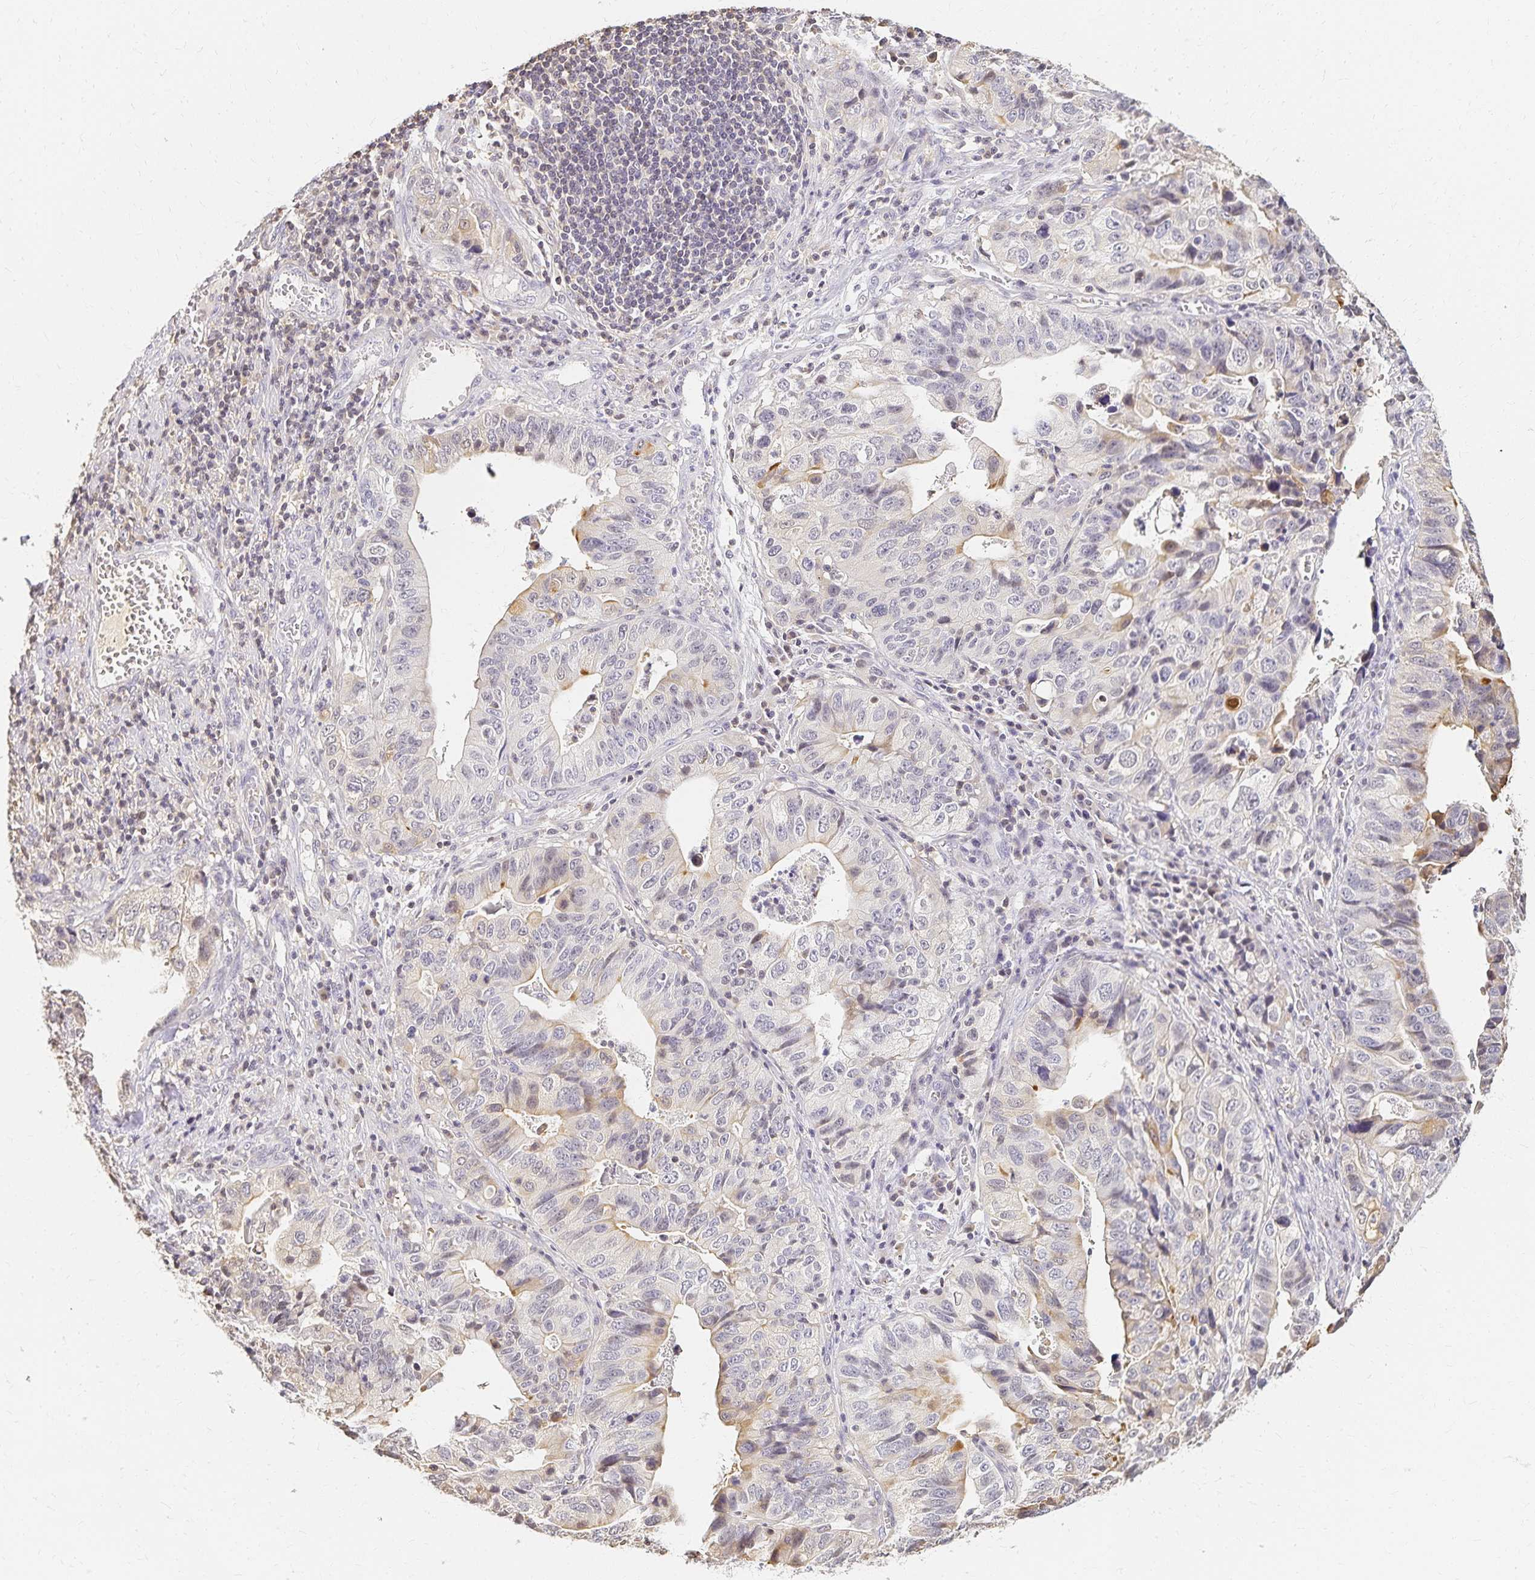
{"staining": {"intensity": "weak", "quantity": "<25%", "location": "cytoplasmic/membranous"}, "tissue": "stomach cancer", "cell_type": "Tumor cells", "image_type": "cancer", "snomed": [{"axis": "morphology", "description": "Adenocarcinoma, NOS"}, {"axis": "topography", "description": "Stomach, upper"}], "caption": "Protein analysis of stomach adenocarcinoma exhibits no significant positivity in tumor cells.", "gene": "AZGP1", "patient": {"sex": "female", "age": 67}}